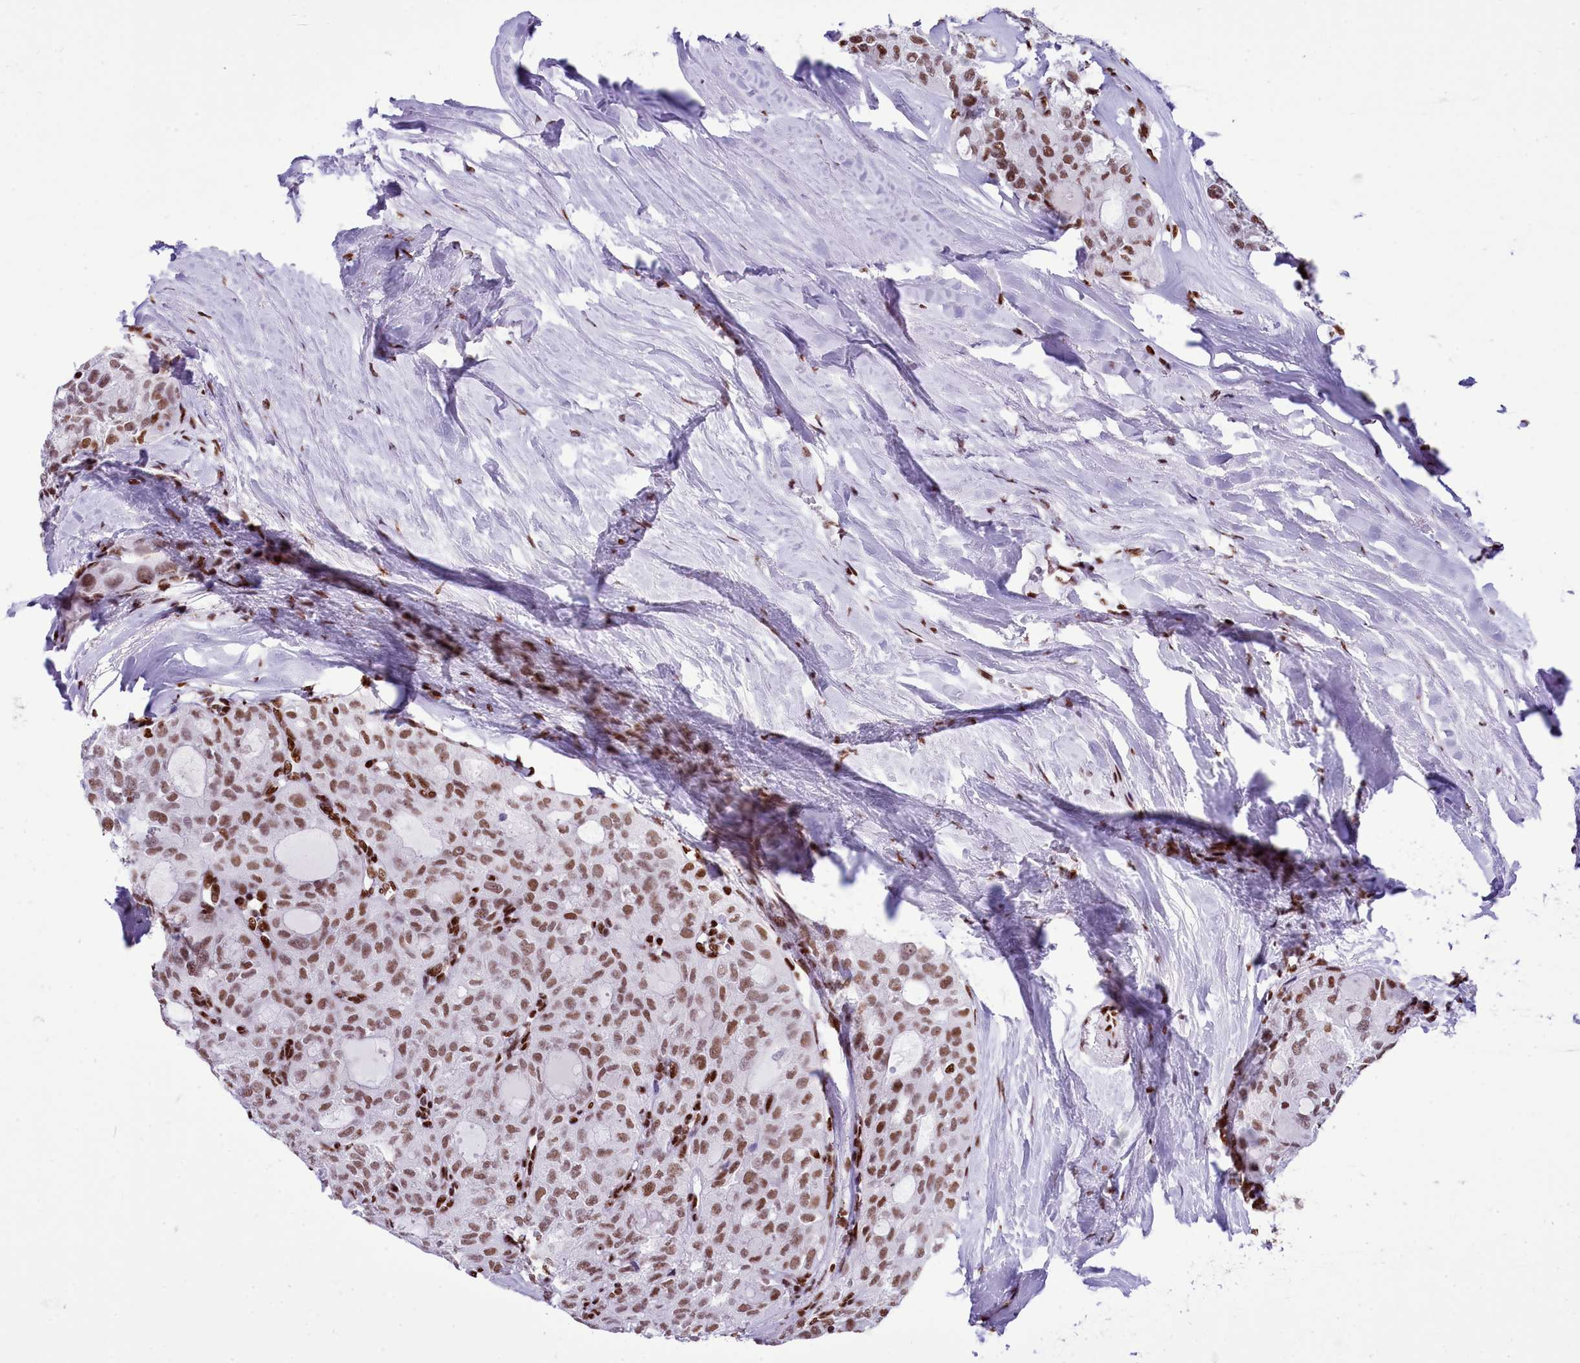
{"staining": {"intensity": "moderate", "quantity": ">75%", "location": "nuclear"}, "tissue": "thyroid cancer", "cell_type": "Tumor cells", "image_type": "cancer", "snomed": [{"axis": "morphology", "description": "Follicular adenoma carcinoma, NOS"}, {"axis": "topography", "description": "Thyroid gland"}], "caption": "Immunohistochemical staining of thyroid cancer shows medium levels of moderate nuclear positivity in about >75% of tumor cells.", "gene": "RALY", "patient": {"sex": "male", "age": 75}}